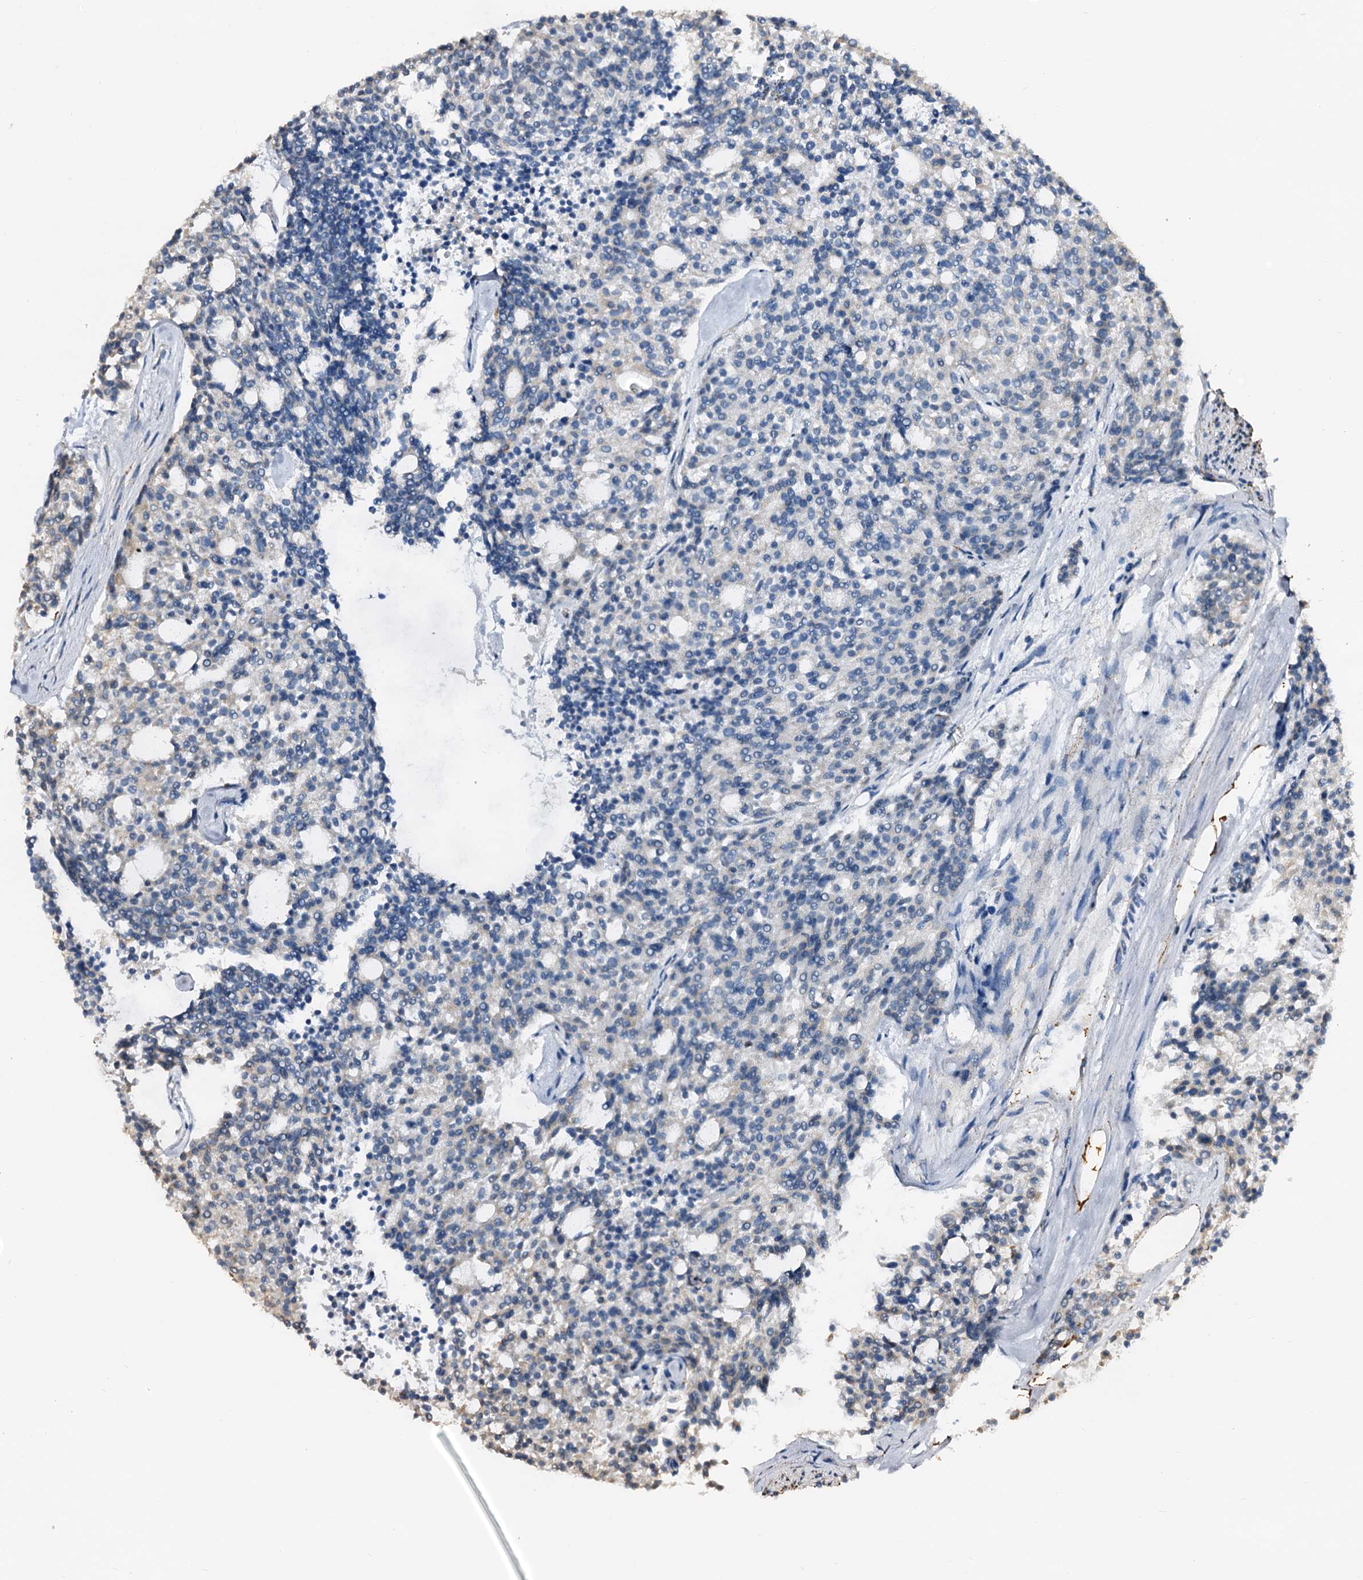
{"staining": {"intensity": "negative", "quantity": "none", "location": "none"}, "tissue": "carcinoid", "cell_type": "Tumor cells", "image_type": "cancer", "snomed": [{"axis": "morphology", "description": "Carcinoid, malignant, NOS"}, {"axis": "topography", "description": "Pancreas"}], "caption": "Tumor cells show no significant positivity in carcinoid.", "gene": "MAOB", "patient": {"sex": "female", "age": 54}}